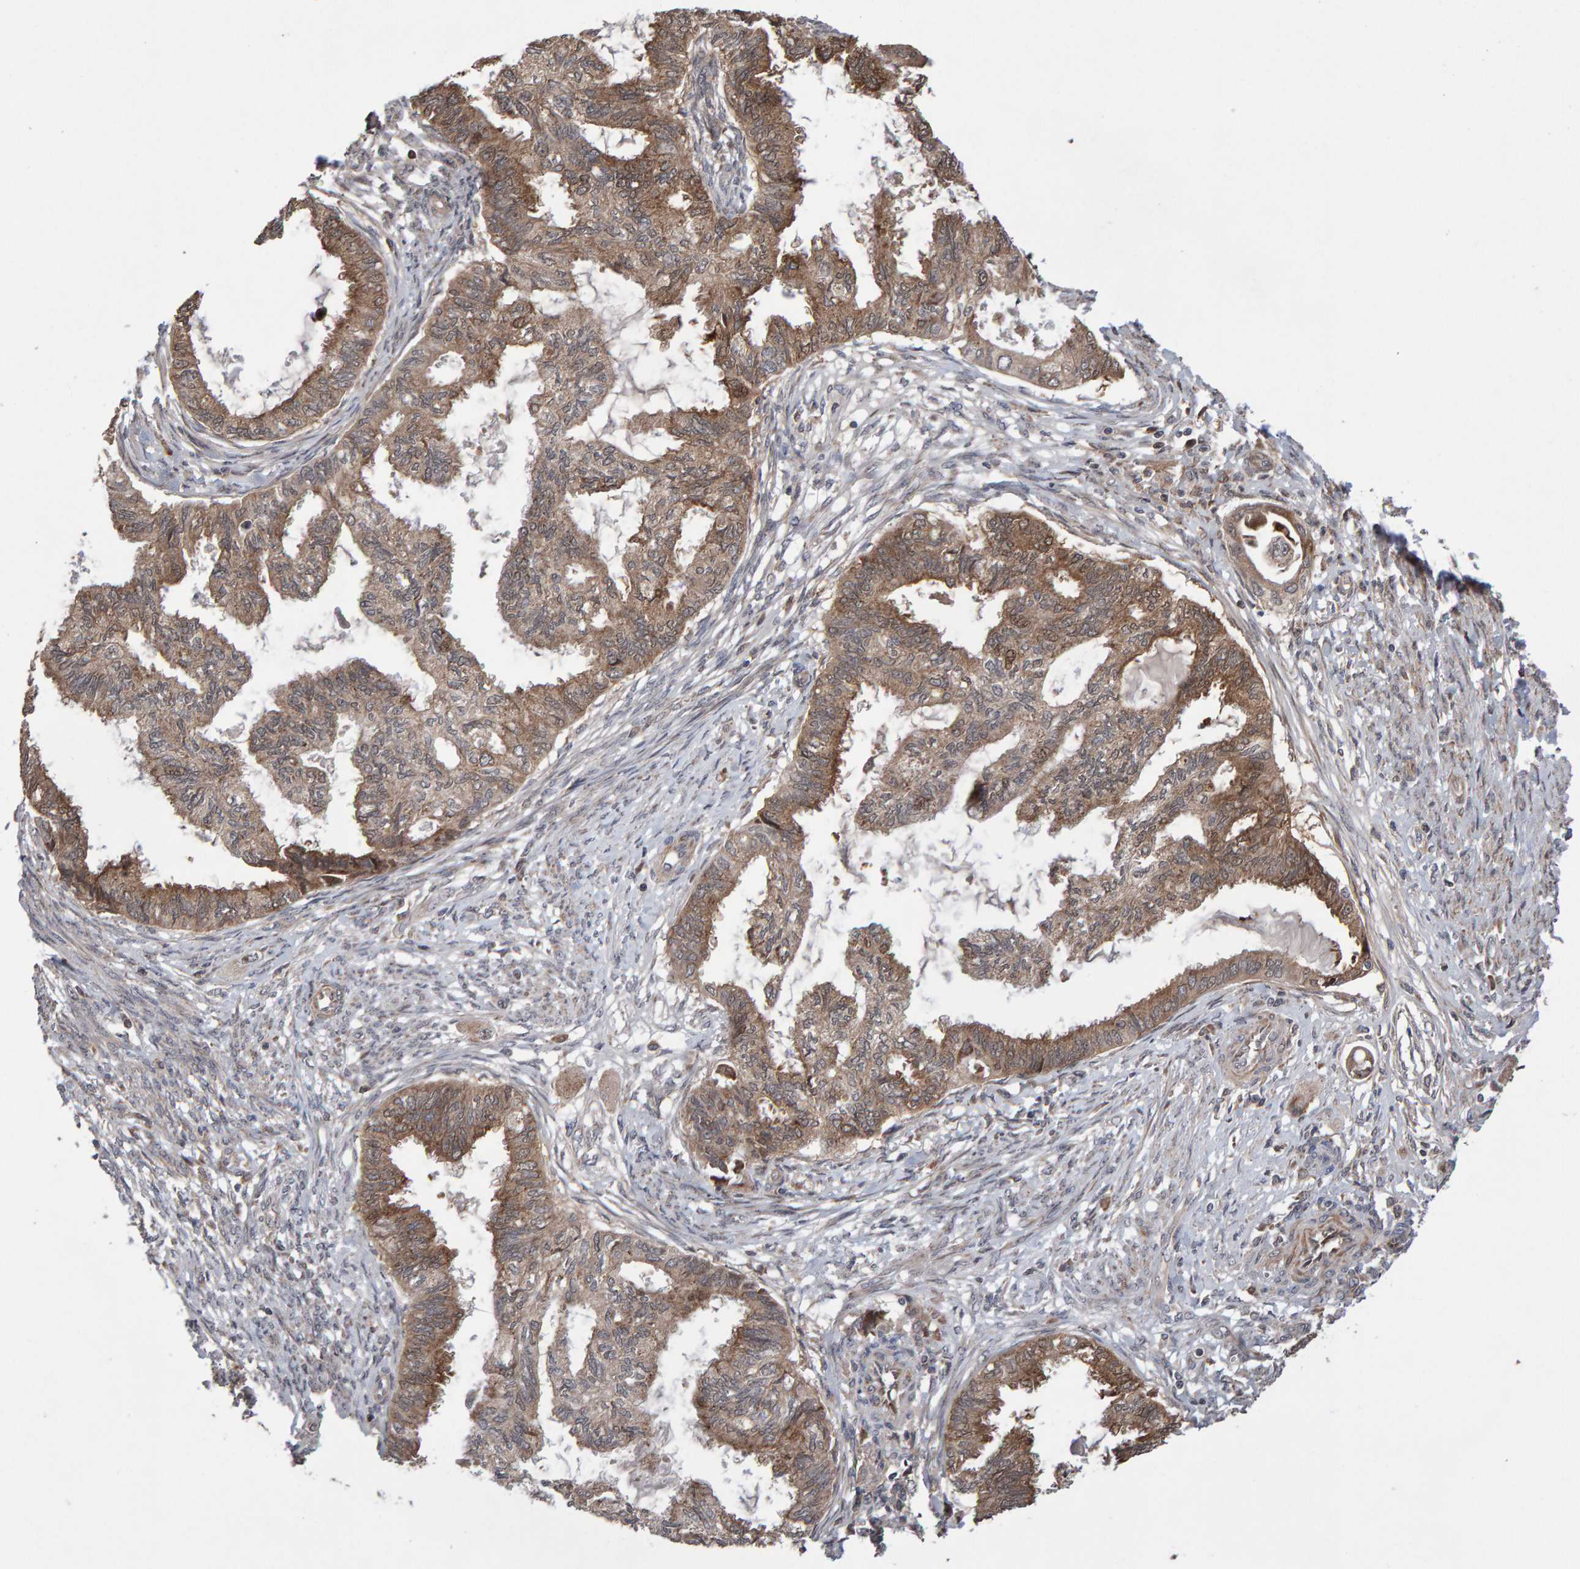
{"staining": {"intensity": "moderate", "quantity": ">75%", "location": "cytoplasmic/membranous"}, "tissue": "cervical cancer", "cell_type": "Tumor cells", "image_type": "cancer", "snomed": [{"axis": "morphology", "description": "Normal tissue, NOS"}, {"axis": "morphology", "description": "Adenocarcinoma, NOS"}, {"axis": "topography", "description": "Cervix"}, {"axis": "topography", "description": "Endometrium"}], "caption": "Protein expression analysis of cervical cancer (adenocarcinoma) shows moderate cytoplasmic/membranous staining in about >75% of tumor cells.", "gene": "PECR", "patient": {"sex": "female", "age": 86}}